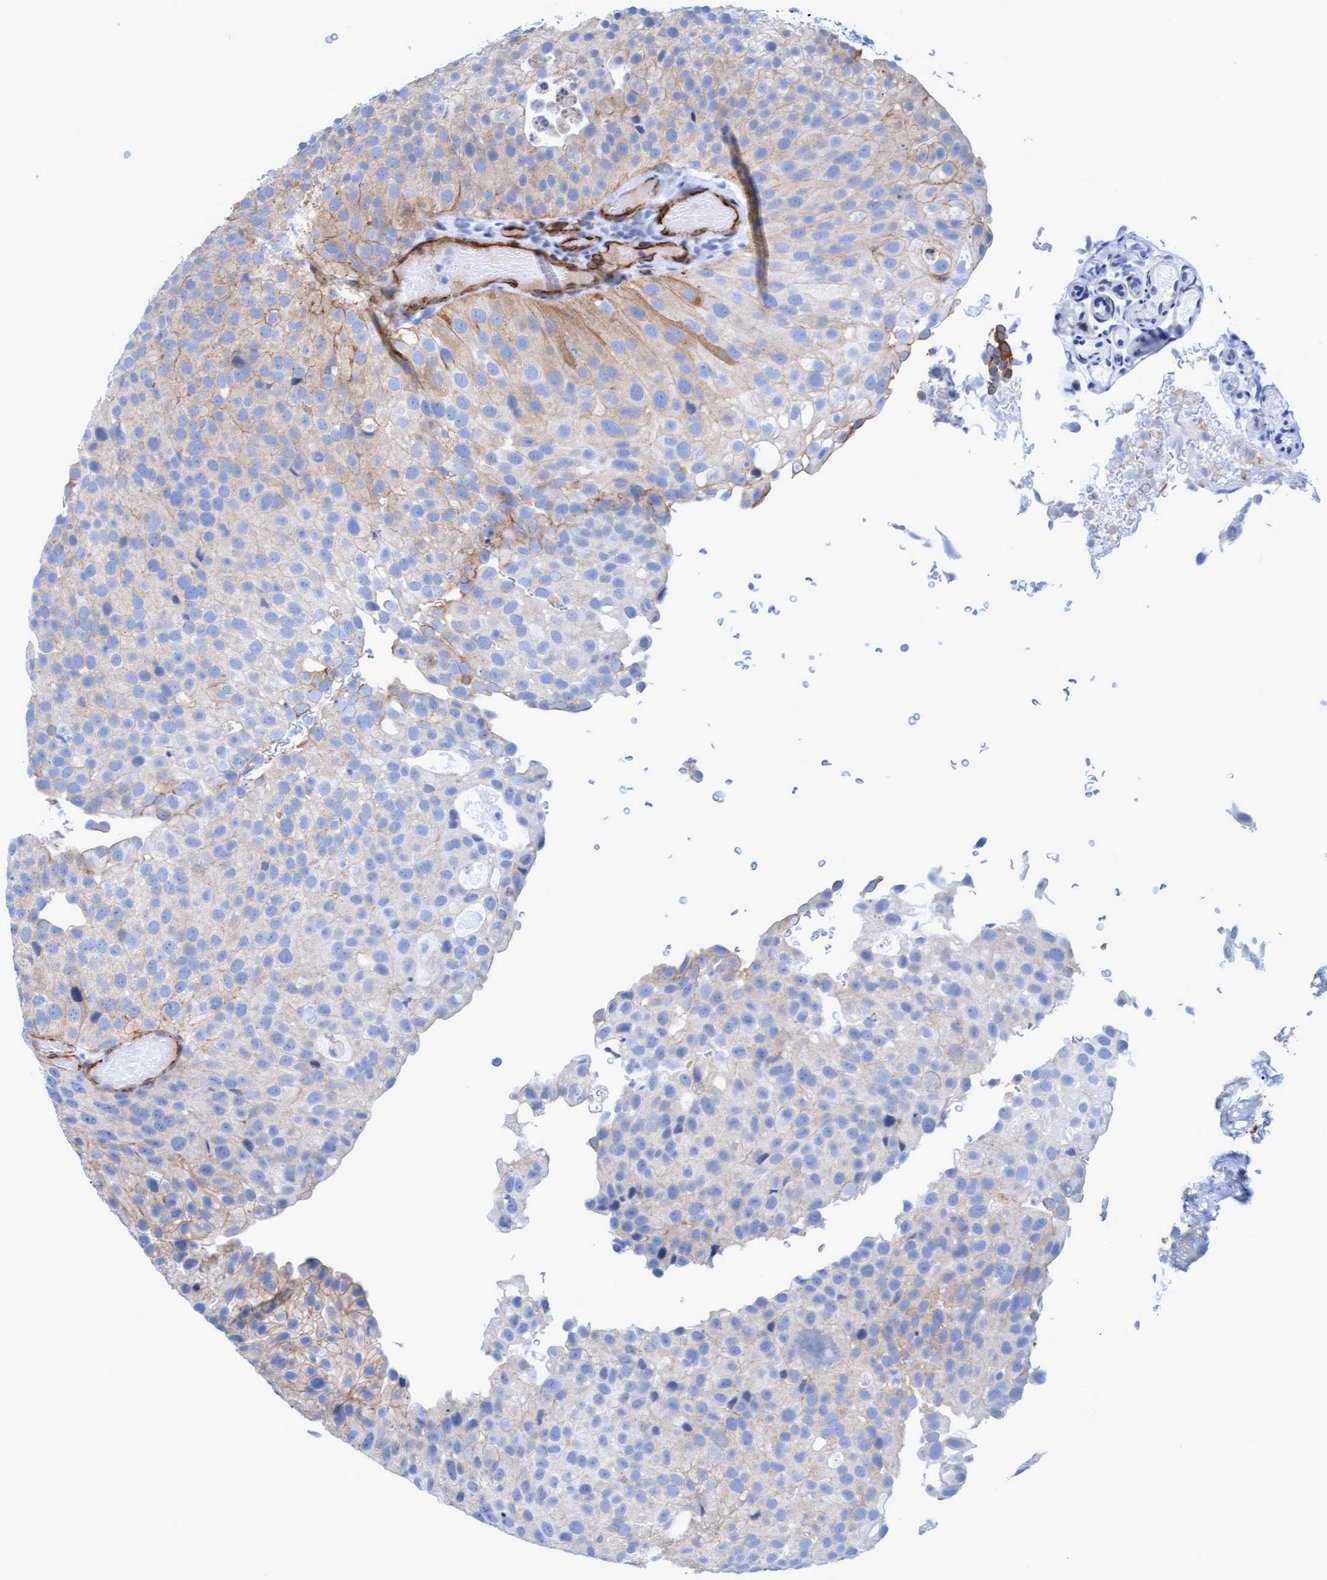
{"staining": {"intensity": "weak", "quantity": "25%-75%", "location": "cytoplasmic/membranous"}, "tissue": "urothelial cancer", "cell_type": "Tumor cells", "image_type": "cancer", "snomed": [{"axis": "morphology", "description": "Urothelial carcinoma, Low grade"}, {"axis": "topography", "description": "Urinary bladder"}], "caption": "Urothelial carcinoma (low-grade) tissue reveals weak cytoplasmic/membranous staining in about 25%-75% of tumor cells Nuclei are stained in blue.", "gene": "MTFR1", "patient": {"sex": "male", "age": 78}}